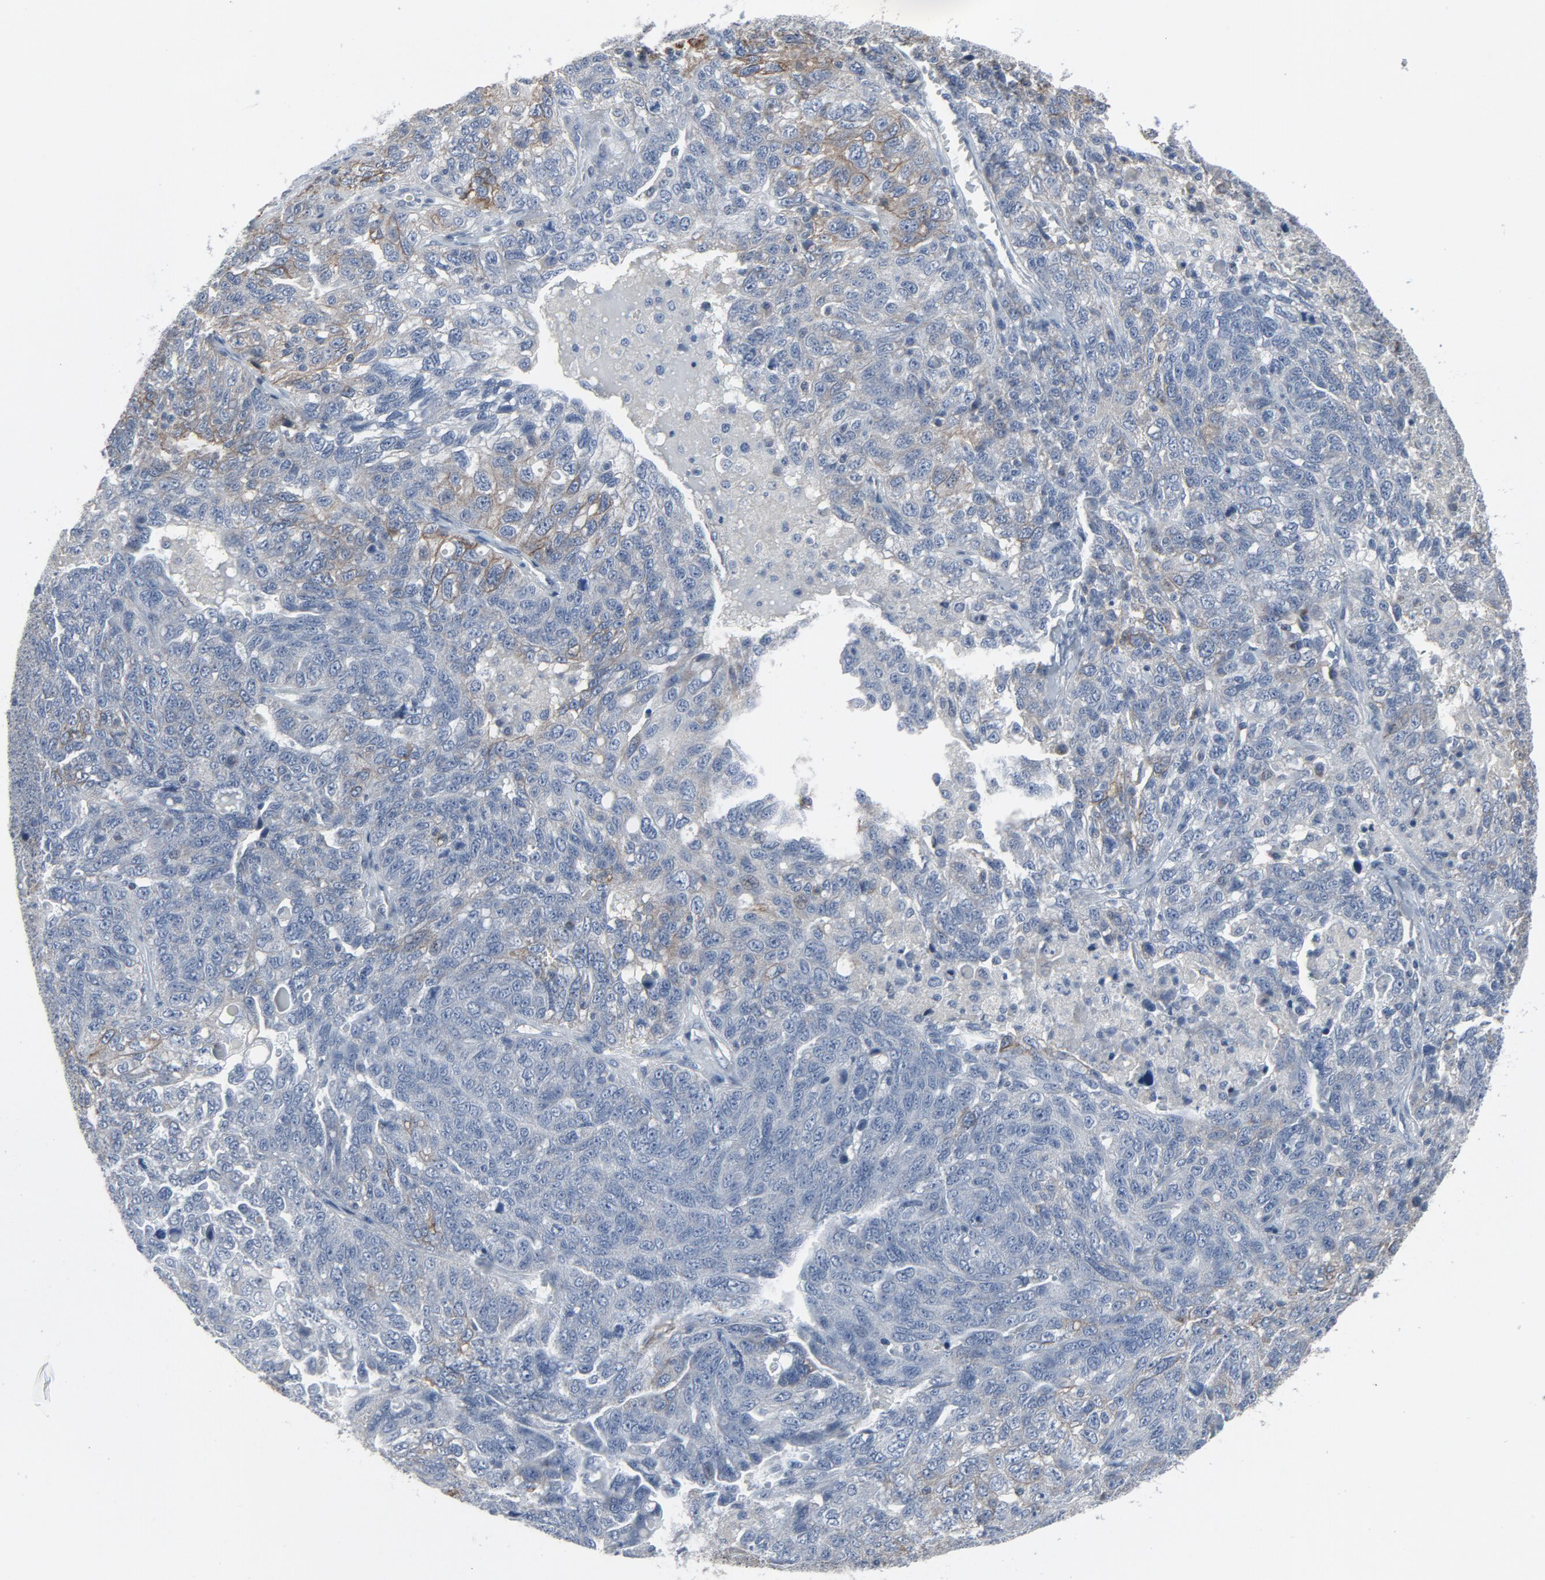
{"staining": {"intensity": "negative", "quantity": "none", "location": "none"}, "tissue": "ovarian cancer", "cell_type": "Tumor cells", "image_type": "cancer", "snomed": [{"axis": "morphology", "description": "Cystadenocarcinoma, serous, NOS"}, {"axis": "topography", "description": "Ovary"}], "caption": "High magnification brightfield microscopy of ovarian serous cystadenocarcinoma stained with DAB (brown) and counterstained with hematoxylin (blue): tumor cells show no significant expression.", "gene": "GPX2", "patient": {"sex": "female", "age": 71}}